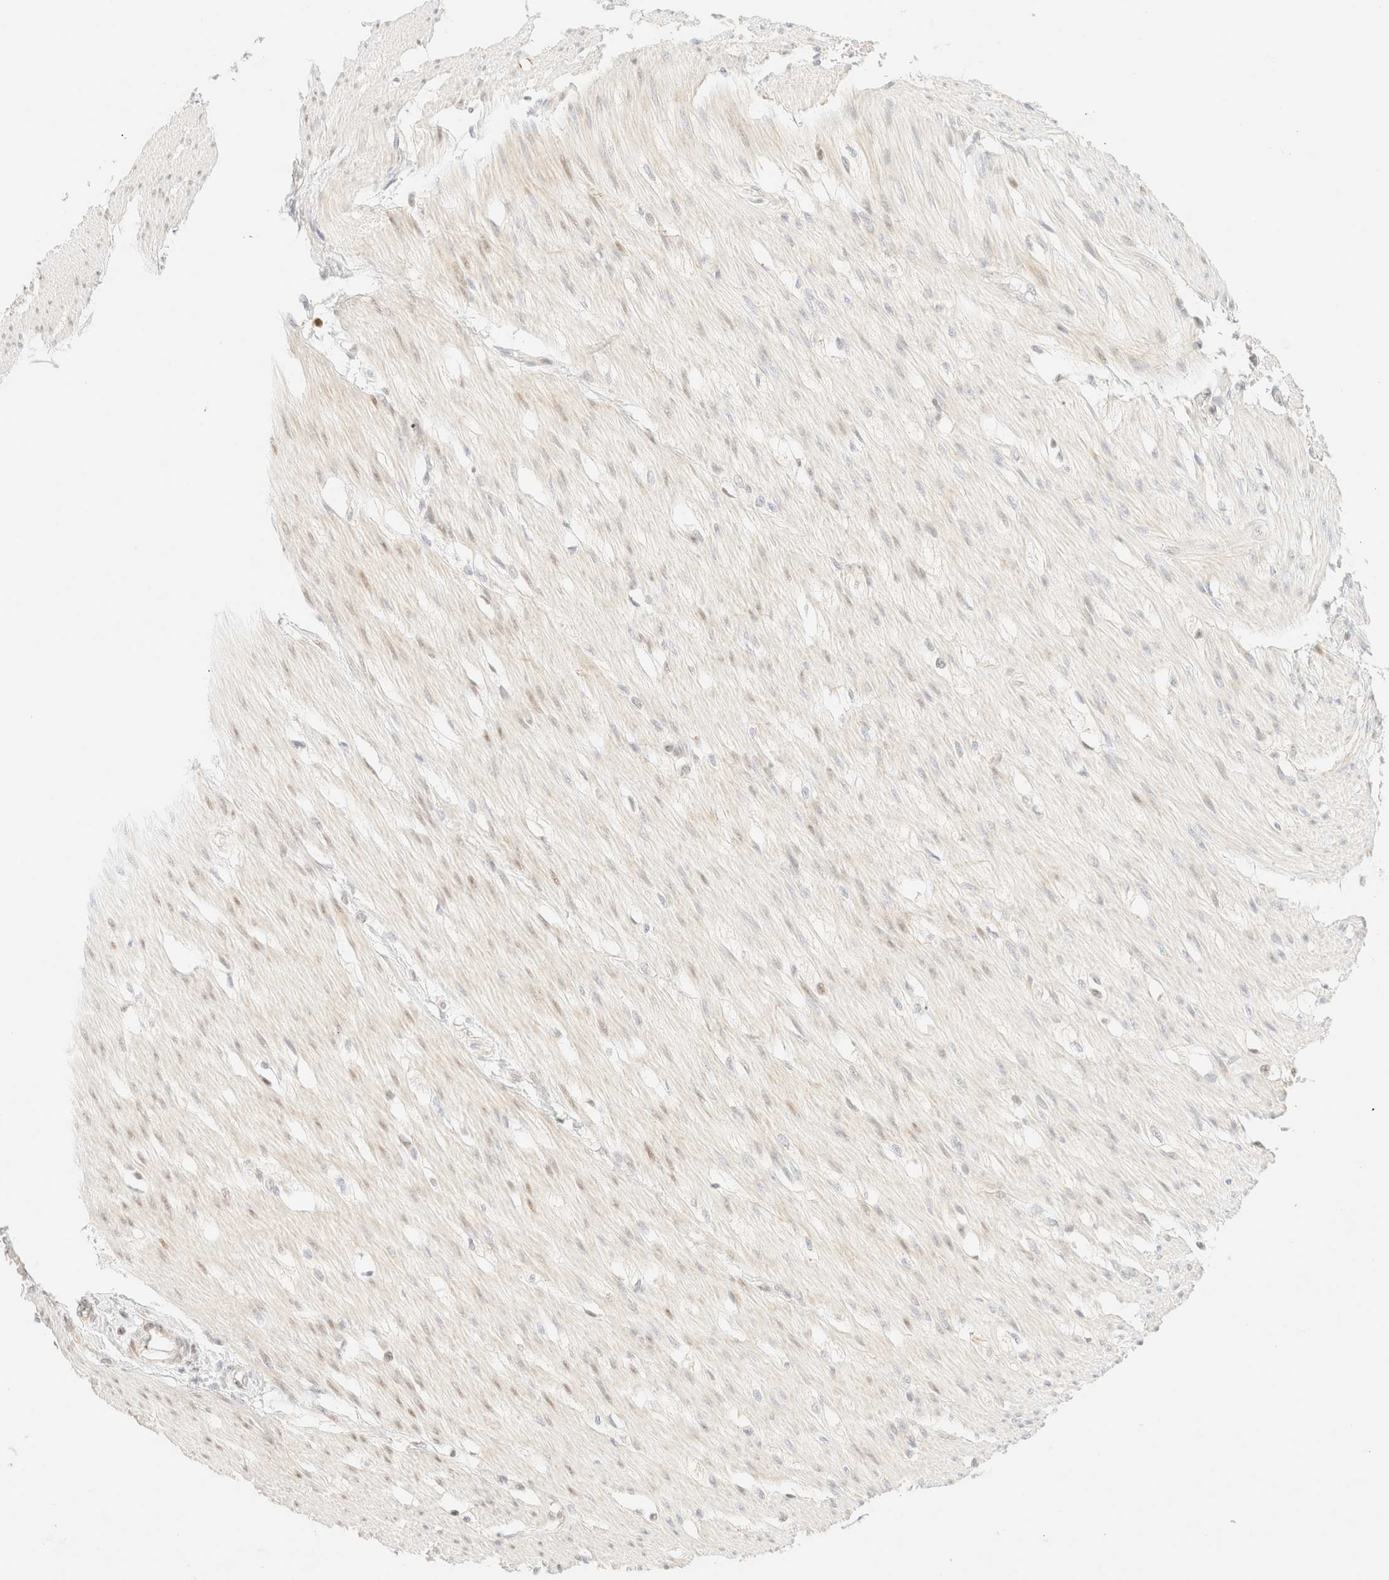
{"staining": {"intensity": "moderate", "quantity": "<25%", "location": "cytoplasmic/membranous,nuclear"}, "tissue": "smooth muscle", "cell_type": "Smooth muscle cells", "image_type": "normal", "snomed": [{"axis": "morphology", "description": "Normal tissue, NOS"}, {"axis": "morphology", "description": "Adenocarcinoma, NOS"}, {"axis": "topography", "description": "Smooth muscle"}, {"axis": "topography", "description": "Colon"}], "caption": "Human smooth muscle stained with a protein marker demonstrates moderate staining in smooth muscle cells.", "gene": "TSR1", "patient": {"sex": "male", "age": 14}}